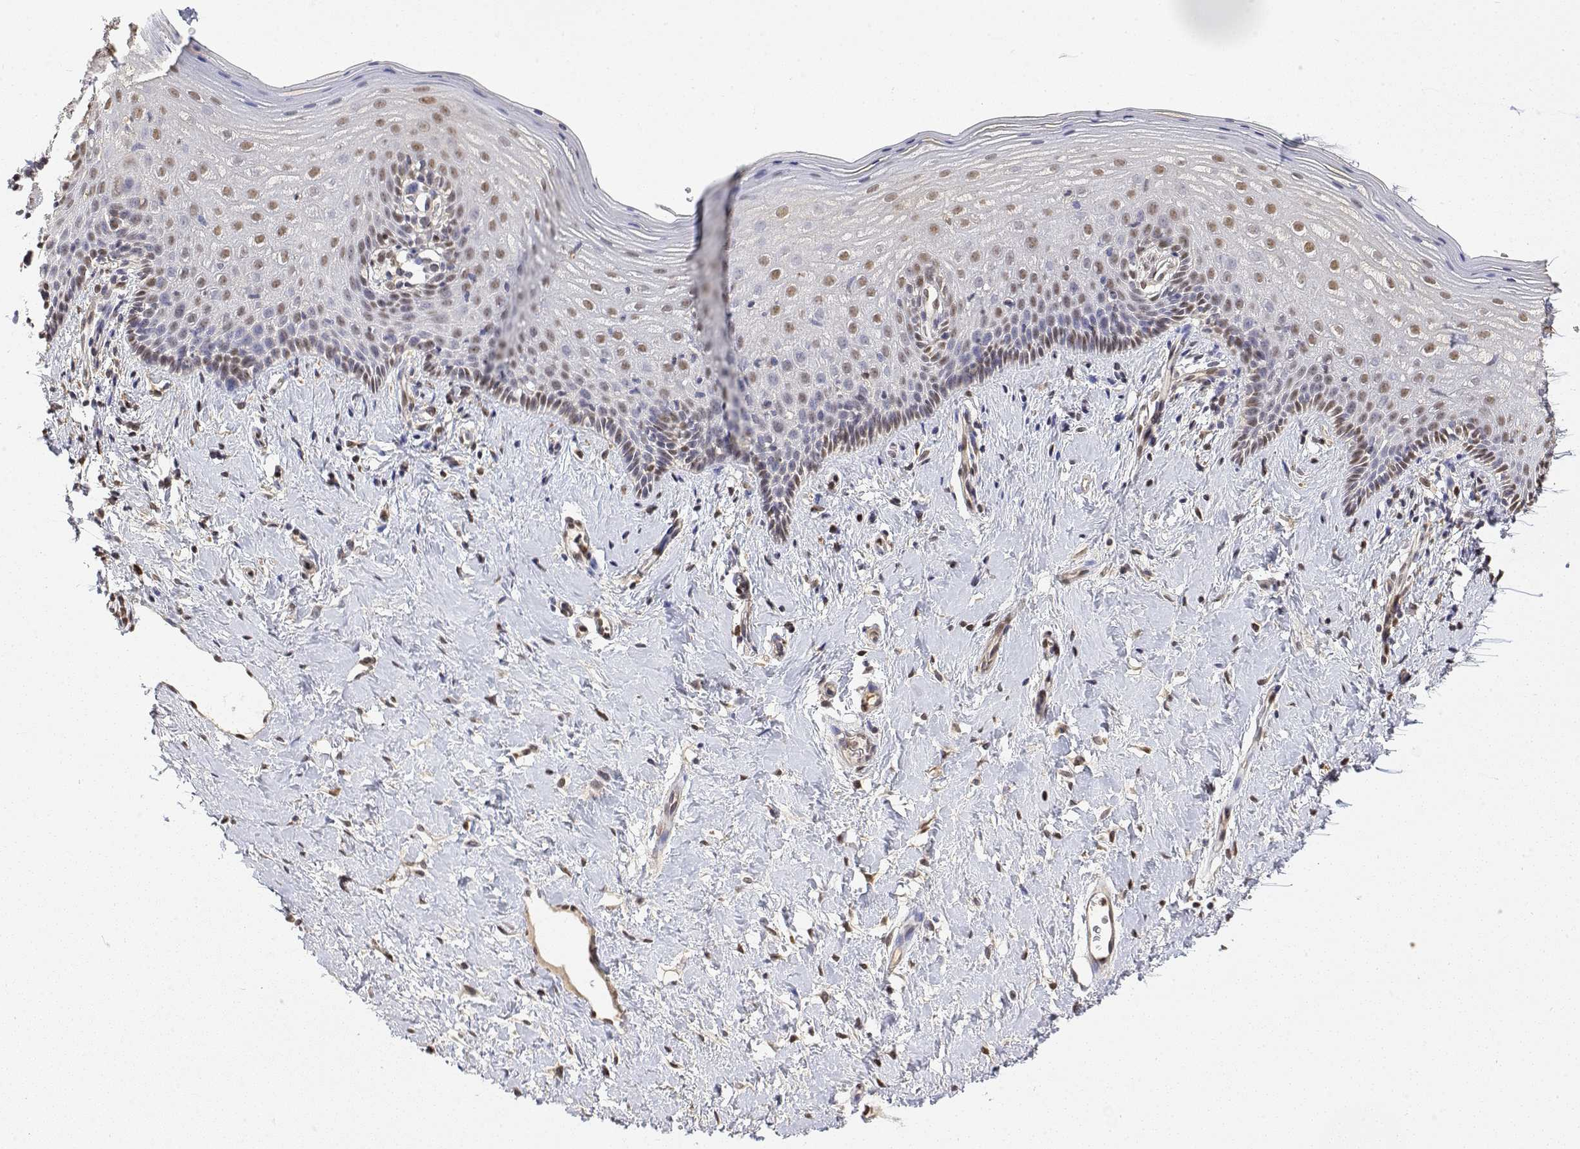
{"staining": {"intensity": "moderate", "quantity": ">75%", "location": "nuclear"}, "tissue": "vagina", "cell_type": "Squamous epithelial cells", "image_type": "normal", "snomed": [{"axis": "morphology", "description": "Normal tissue, NOS"}, {"axis": "topography", "description": "Vagina"}], "caption": "Immunohistochemical staining of unremarkable human vagina displays moderate nuclear protein staining in about >75% of squamous epithelial cells.", "gene": "TPI1", "patient": {"sex": "female", "age": 42}}